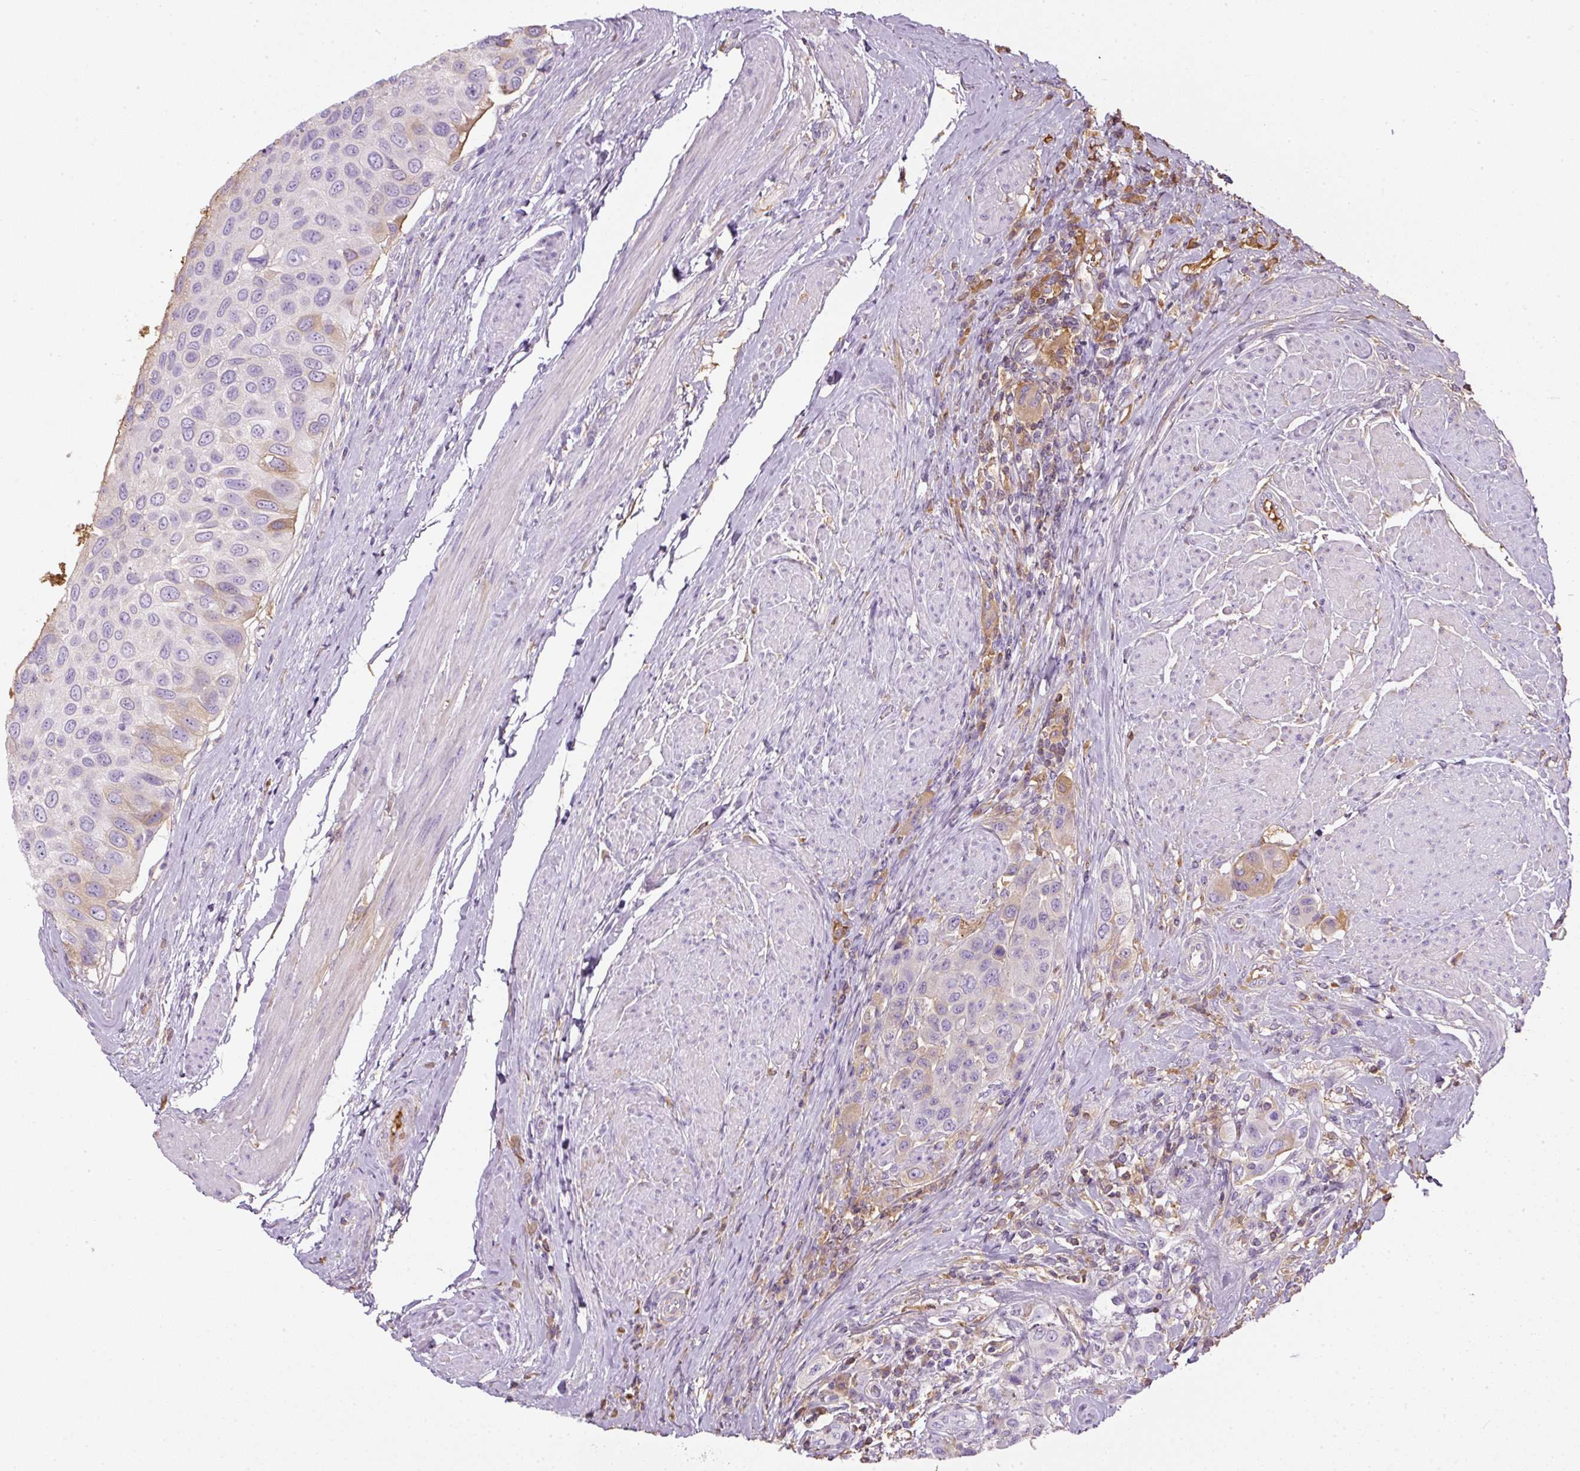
{"staining": {"intensity": "weak", "quantity": "<25%", "location": "cytoplasmic/membranous"}, "tissue": "urothelial cancer", "cell_type": "Tumor cells", "image_type": "cancer", "snomed": [{"axis": "morphology", "description": "Urothelial carcinoma, High grade"}, {"axis": "topography", "description": "Urinary bladder"}], "caption": "High-grade urothelial carcinoma was stained to show a protein in brown. There is no significant staining in tumor cells.", "gene": "APOA1", "patient": {"sex": "male", "age": 50}}